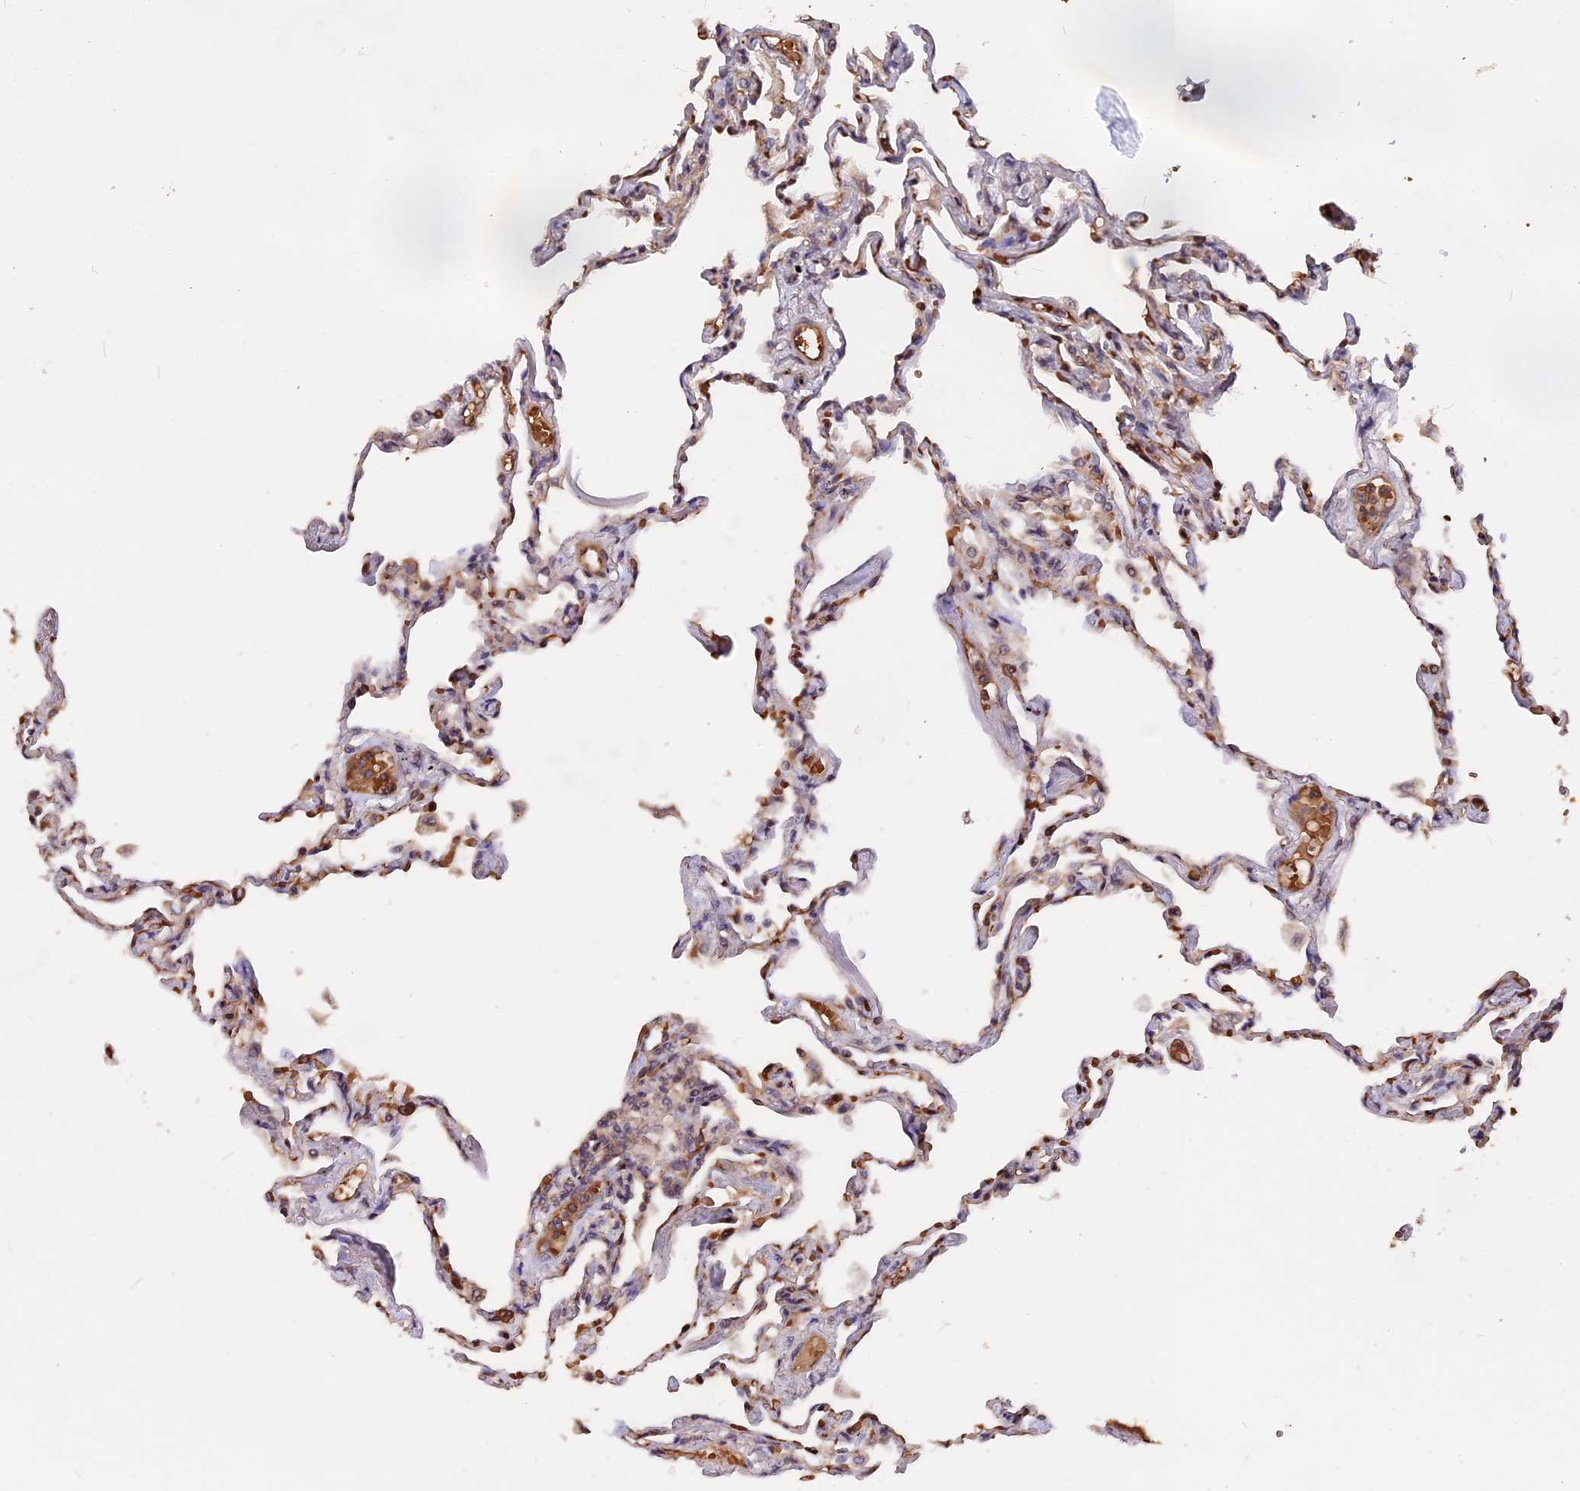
{"staining": {"intensity": "moderate", "quantity": "25%-75%", "location": "nuclear"}, "tissue": "lung", "cell_type": "Alveolar cells", "image_type": "normal", "snomed": [{"axis": "morphology", "description": "Normal tissue, NOS"}, {"axis": "topography", "description": "Lung"}], "caption": "This histopathology image demonstrates unremarkable lung stained with immunohistochemistry to label a protein in brown. The nuclear of alveolar cells show moderate positivity for the protein. Nuclei are counter-stained blue.", "gene": "ZC3H10", "patient": {"sex": "female", "age": 67}}